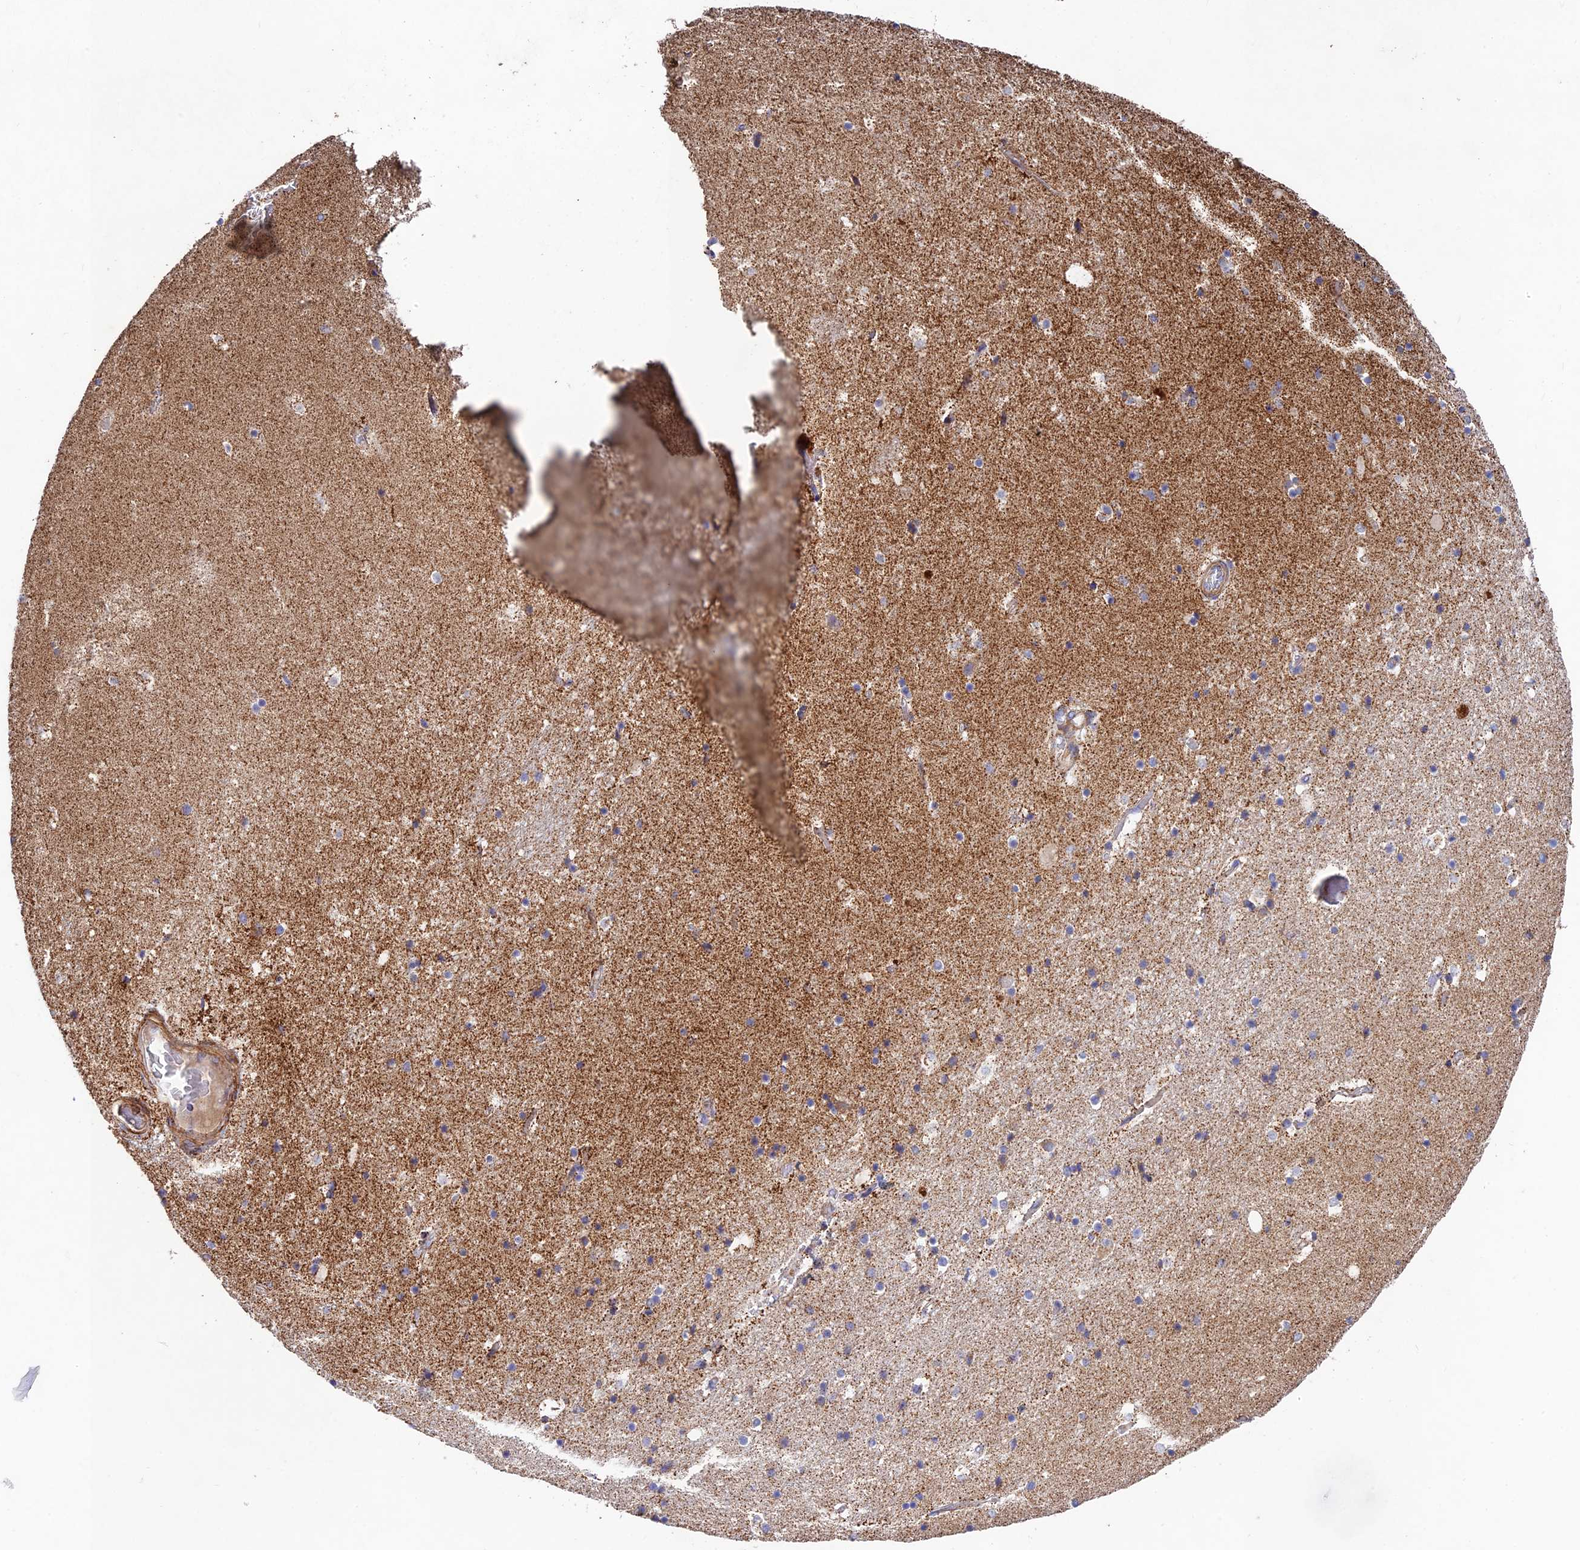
{"staining": {"intensity": "weak", "quantity": "<25%", "location": "cytoplasmic/membranous"}, "tissue": "hippocampus", "cell_type": "Glial cells", "image_type": "normal", "snomed": [{"axis": "morphology", "description": "Normal tissue, NOS"}, {"axis": "topography", "description": "Hippocampus"}], "caption": "Immunohistochemistry (IHC) of unremarkable hippocampus shows no positivity in glial cells. The staining was performed using DAB to visualize the protein expression in brown, while the nuclei were stained in blue with hematoxylin (Magnification: 20x).", "gene": "KHDC3L", "patient": {"sex": "female", "age": 52}}